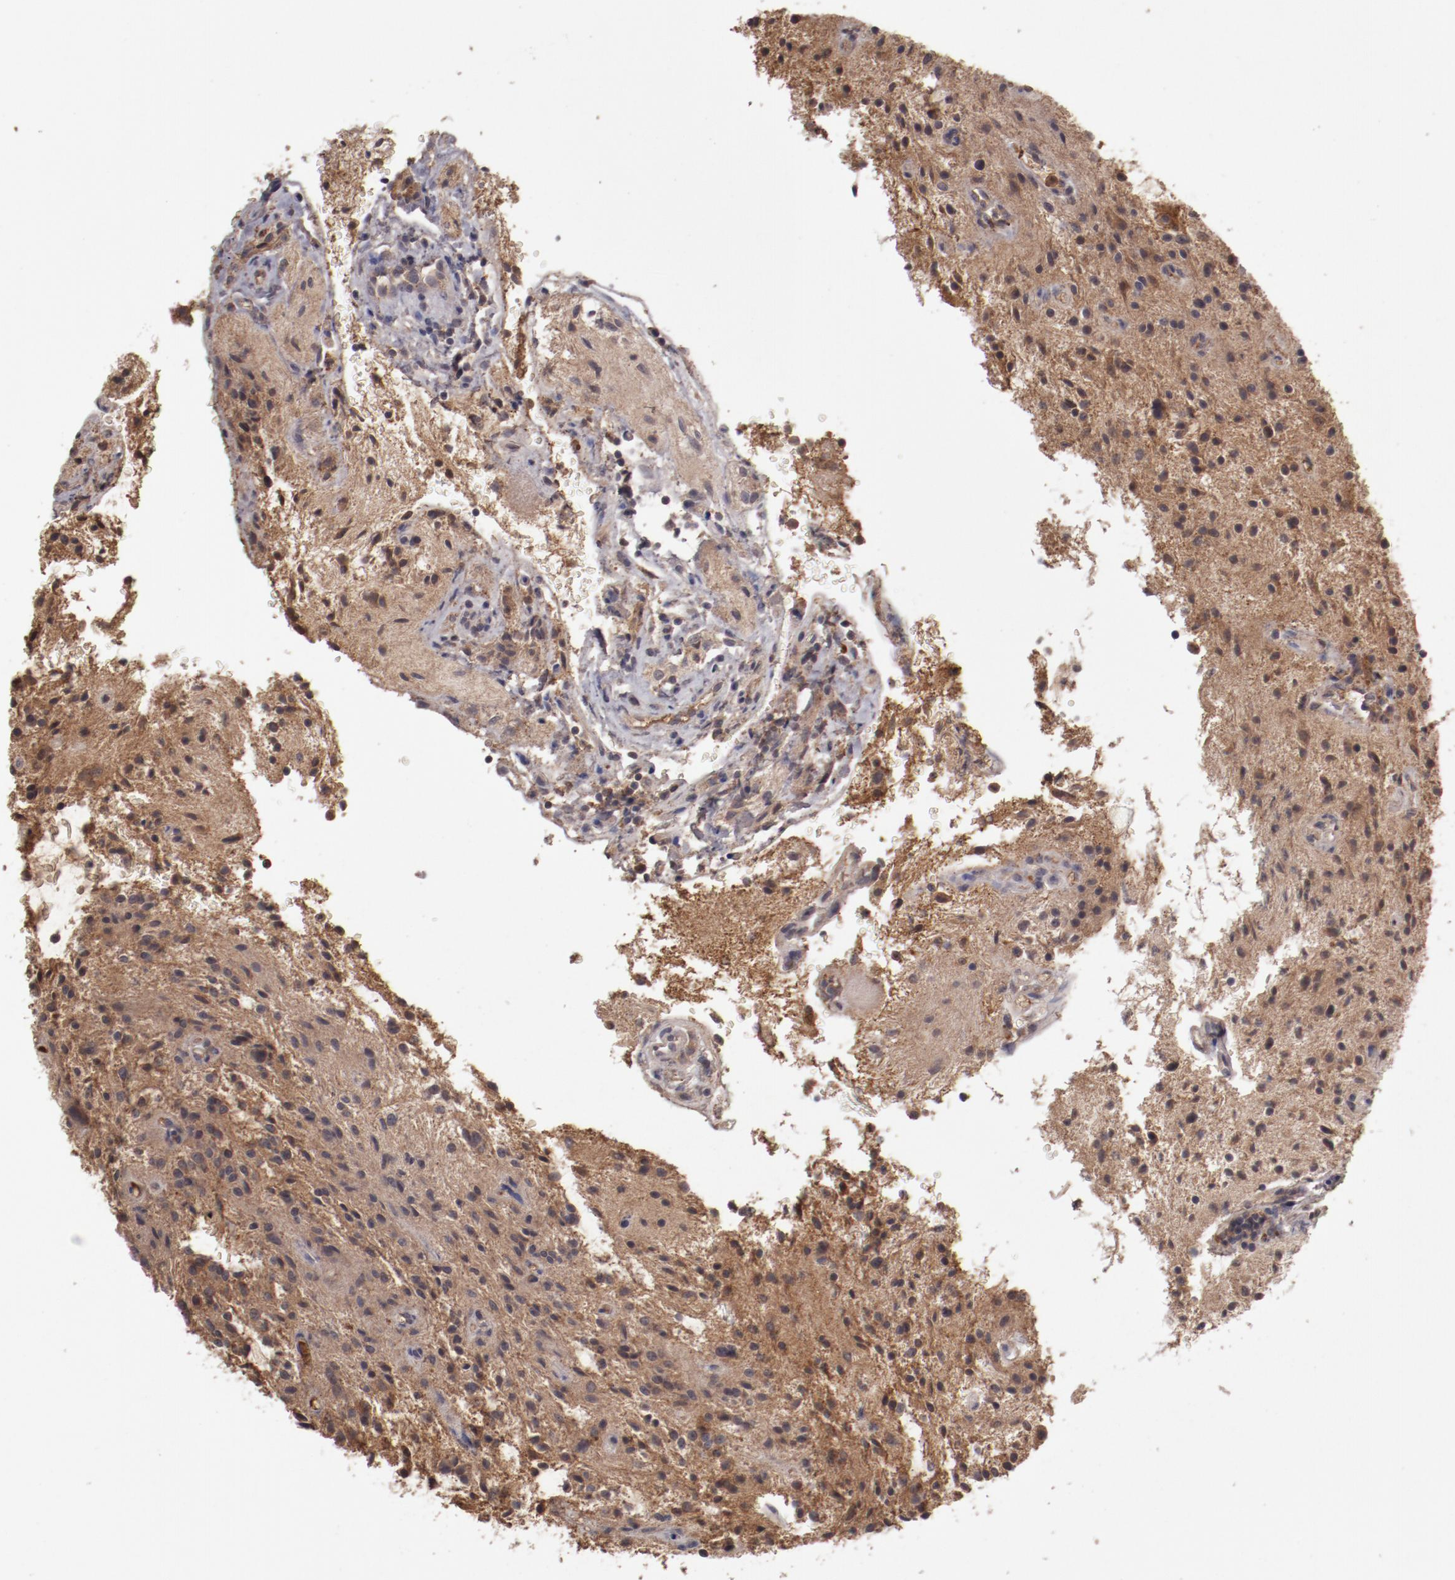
{"staining": {"intensity": "moderate", "quantity": ">75%", "location": "cytoplasmic/membranous"}, "tissue": "glioma", "cell_type": "Tumor cells", "image_type": "cancer", "snomed": [{"axis": "morphology", "description": "Glioma, malignant, NOS"}, {"axis": "topography", "description": "Cerebellum"}], "caption": "High-power microscopy captured an IHC histopathology image of glioma (malignant), revealing moderate cytoplasmic/membranous staining in about >75% of tumor cells. Nuclei are stained in blue.", "gene": "CP", "patient": {"sex": "female", "age": 10}}